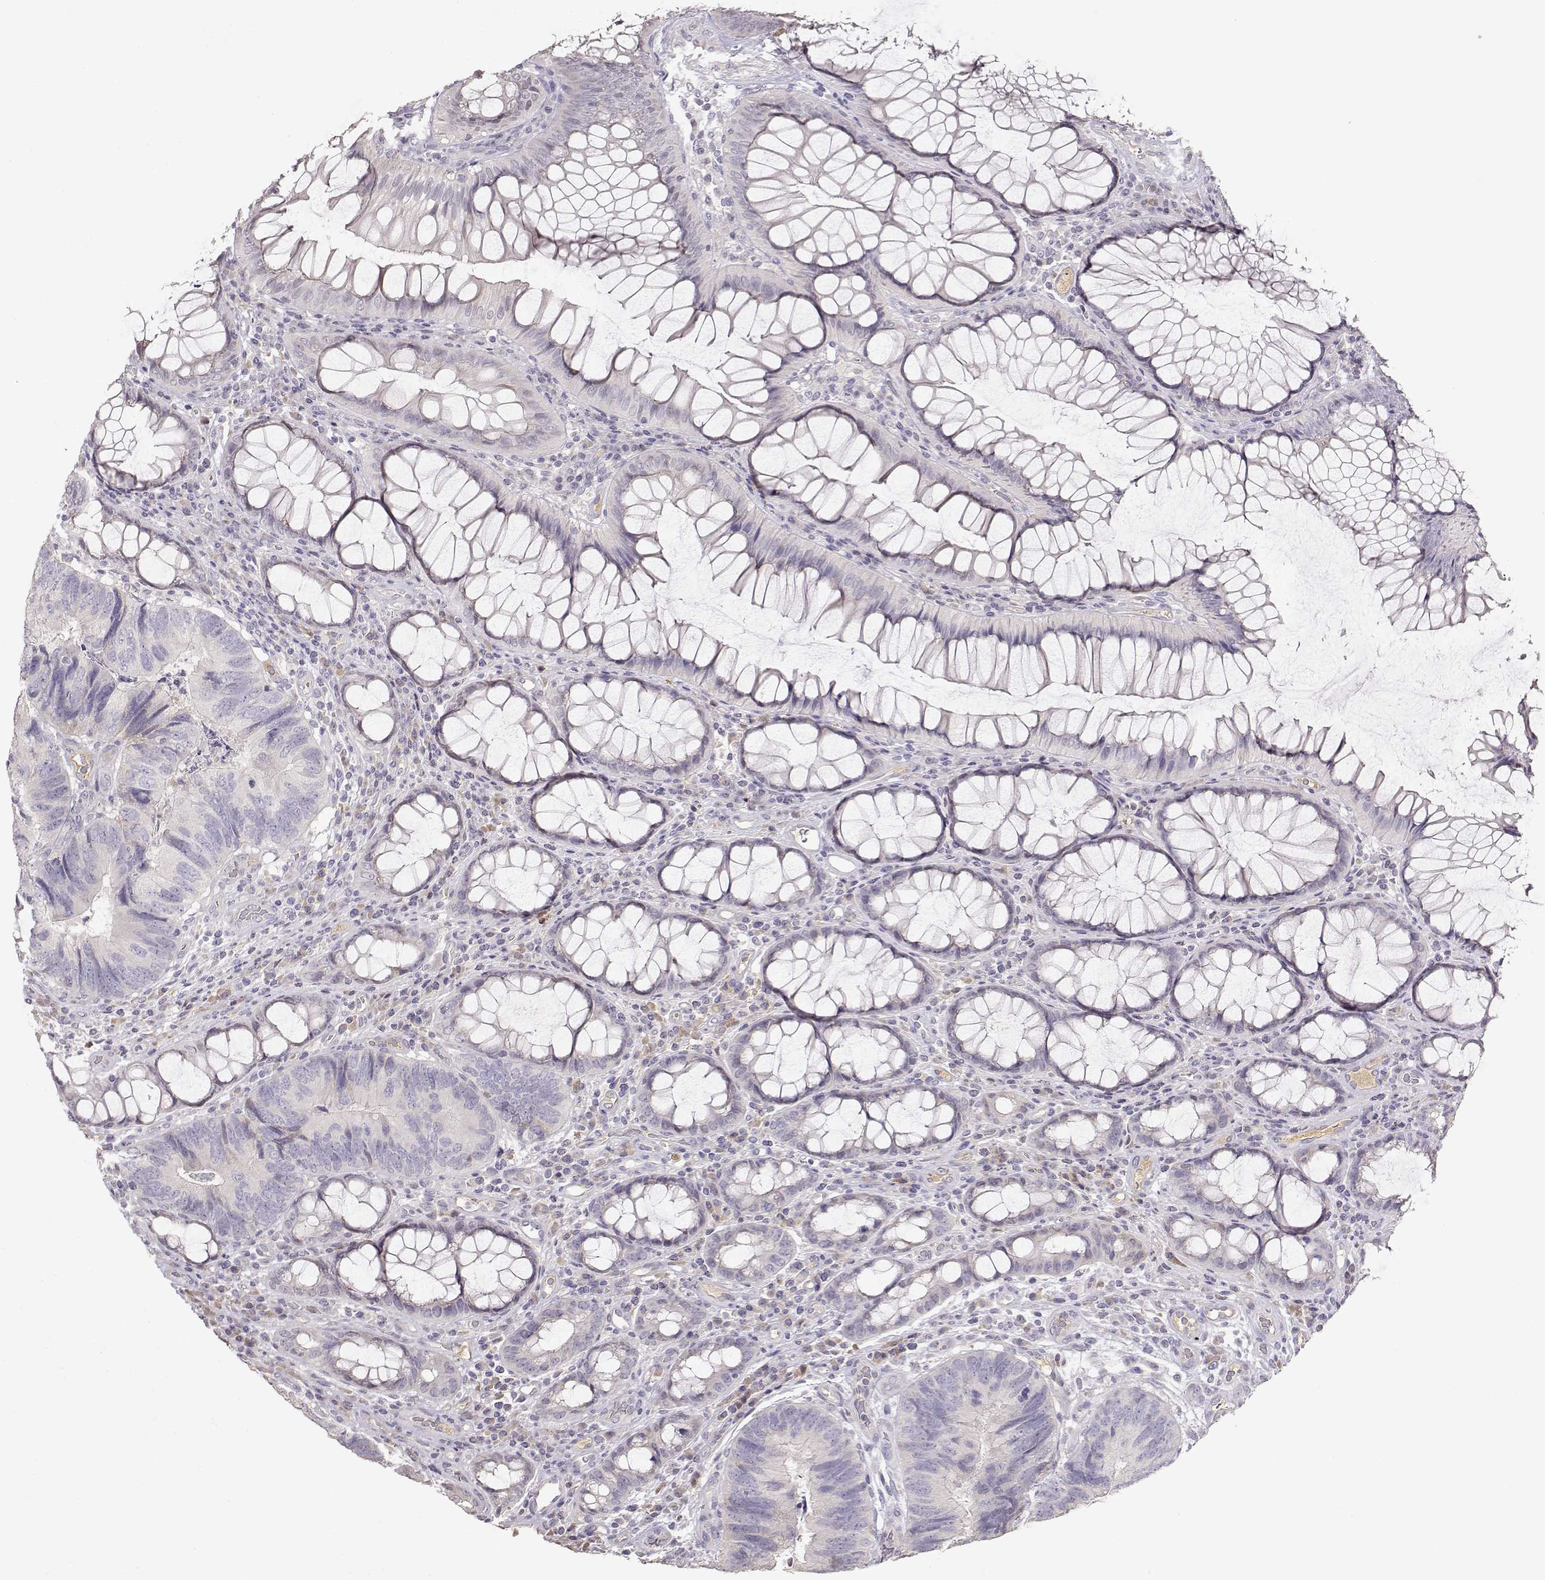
{"staining": {"intensity": "negative", "quantity": "none", "location": "none"}, "tissue": "colorectal cancer", "cell_type": "Tumor cells", "image_type": "cancer", "snomed": [{"axis": "morphology", "description": "Adenocarcinoma, NOS"}, {"axis": "topography", "description": "Colon"}], "caption": "IHC of human colorectal cancer exhibits no staining in tumor cells.", "gene": "TACR1", "patient": {"sex": "female", "age": 67}}